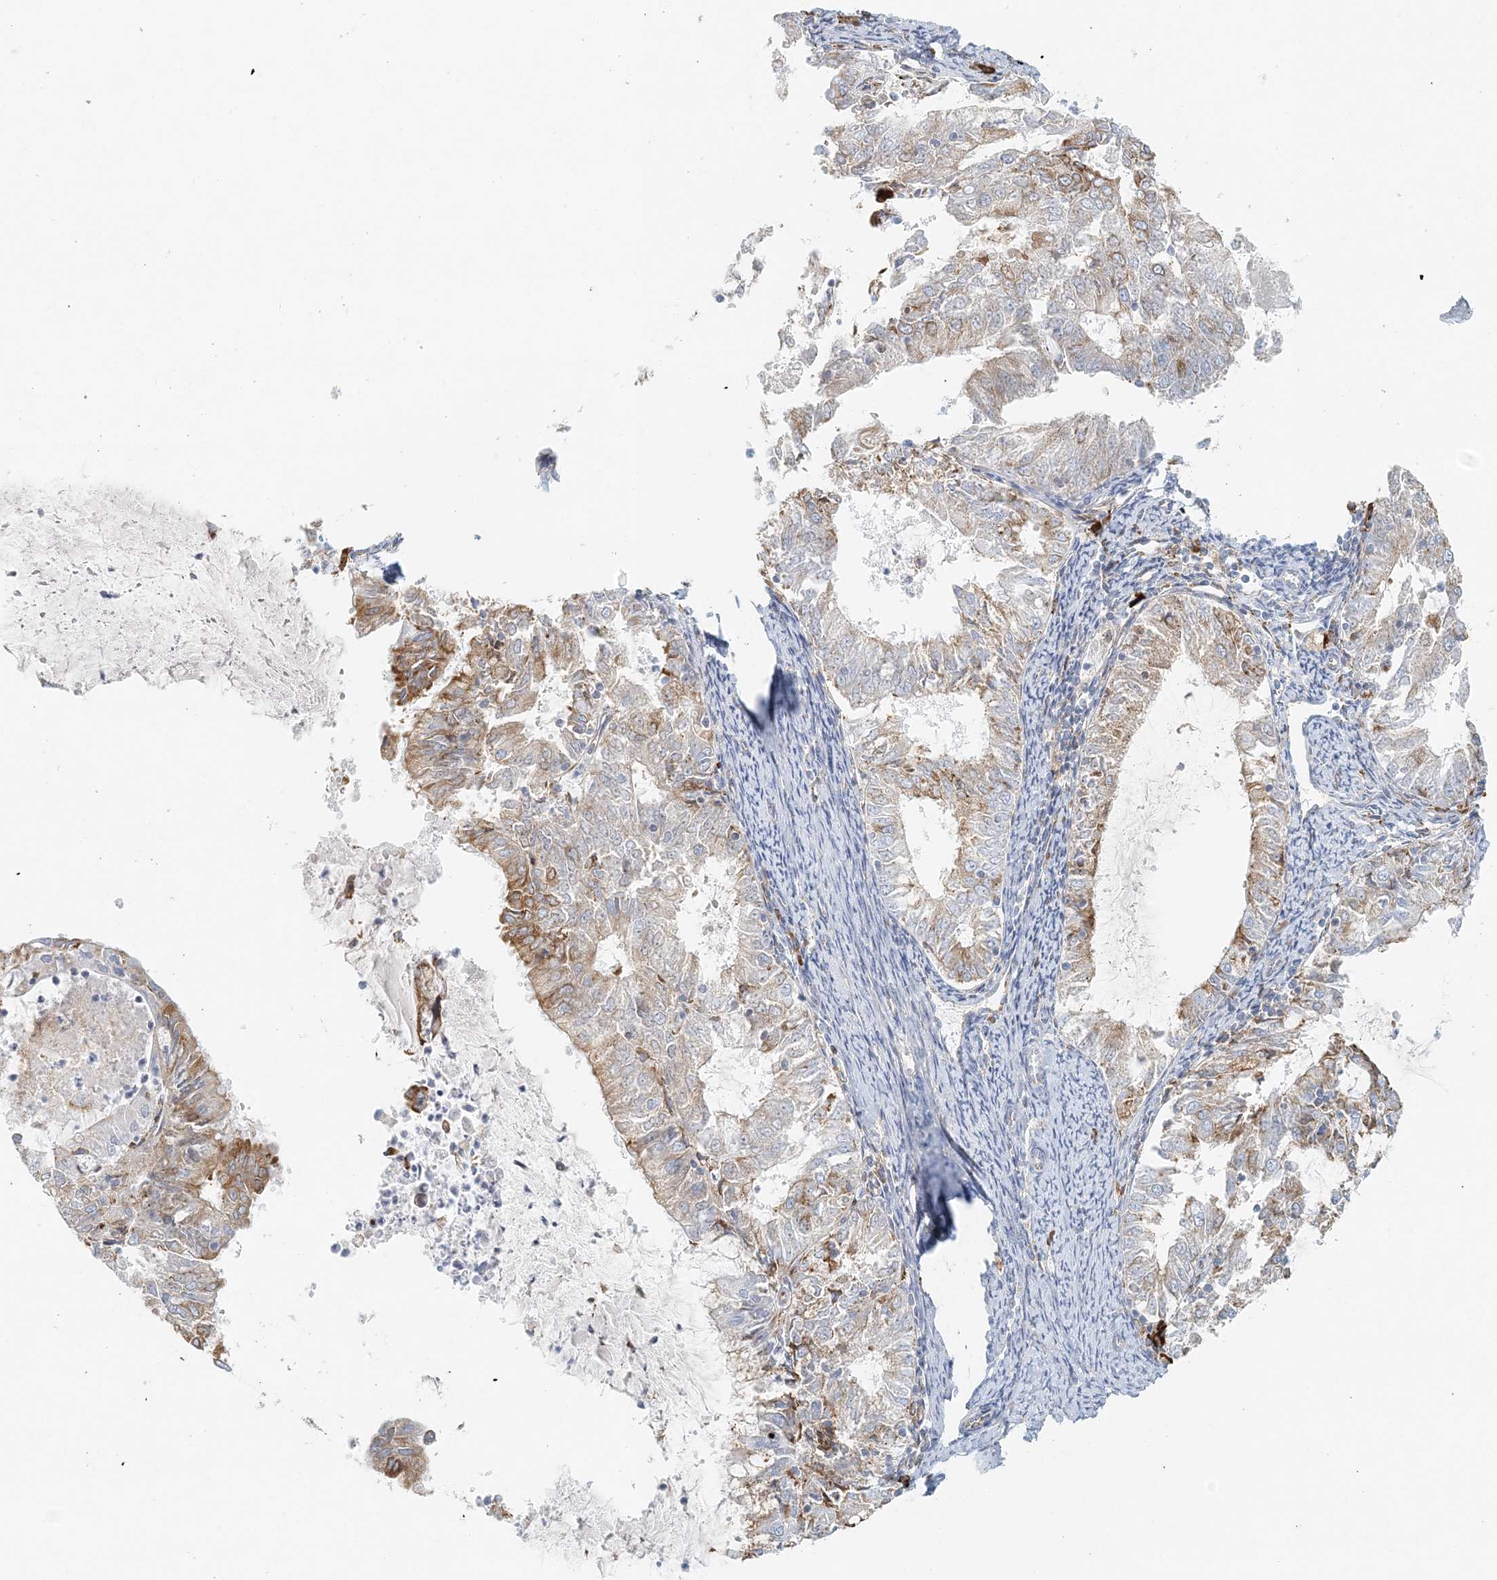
{"staining": {"intensity": "moderate", "quantity": "<25%", "location": "cytoplasmic/membranous"}, "tissue": "endometrial cancer", "cell_type": "Tumor cells", "image_type": "cancer", "snomed": [{"axis": "morphology", "description": "Adenocarcinoma, NOS"}, {"axis": "topography", "description": "Endometrium"}], "caption": "Endometrial adenocarcinoma stained for a protein shows moderate cytoplasmic/membranous positivity in tumor cells.", "gene": "STK11IP", "patient": {"sex": "female", "age": 57}}